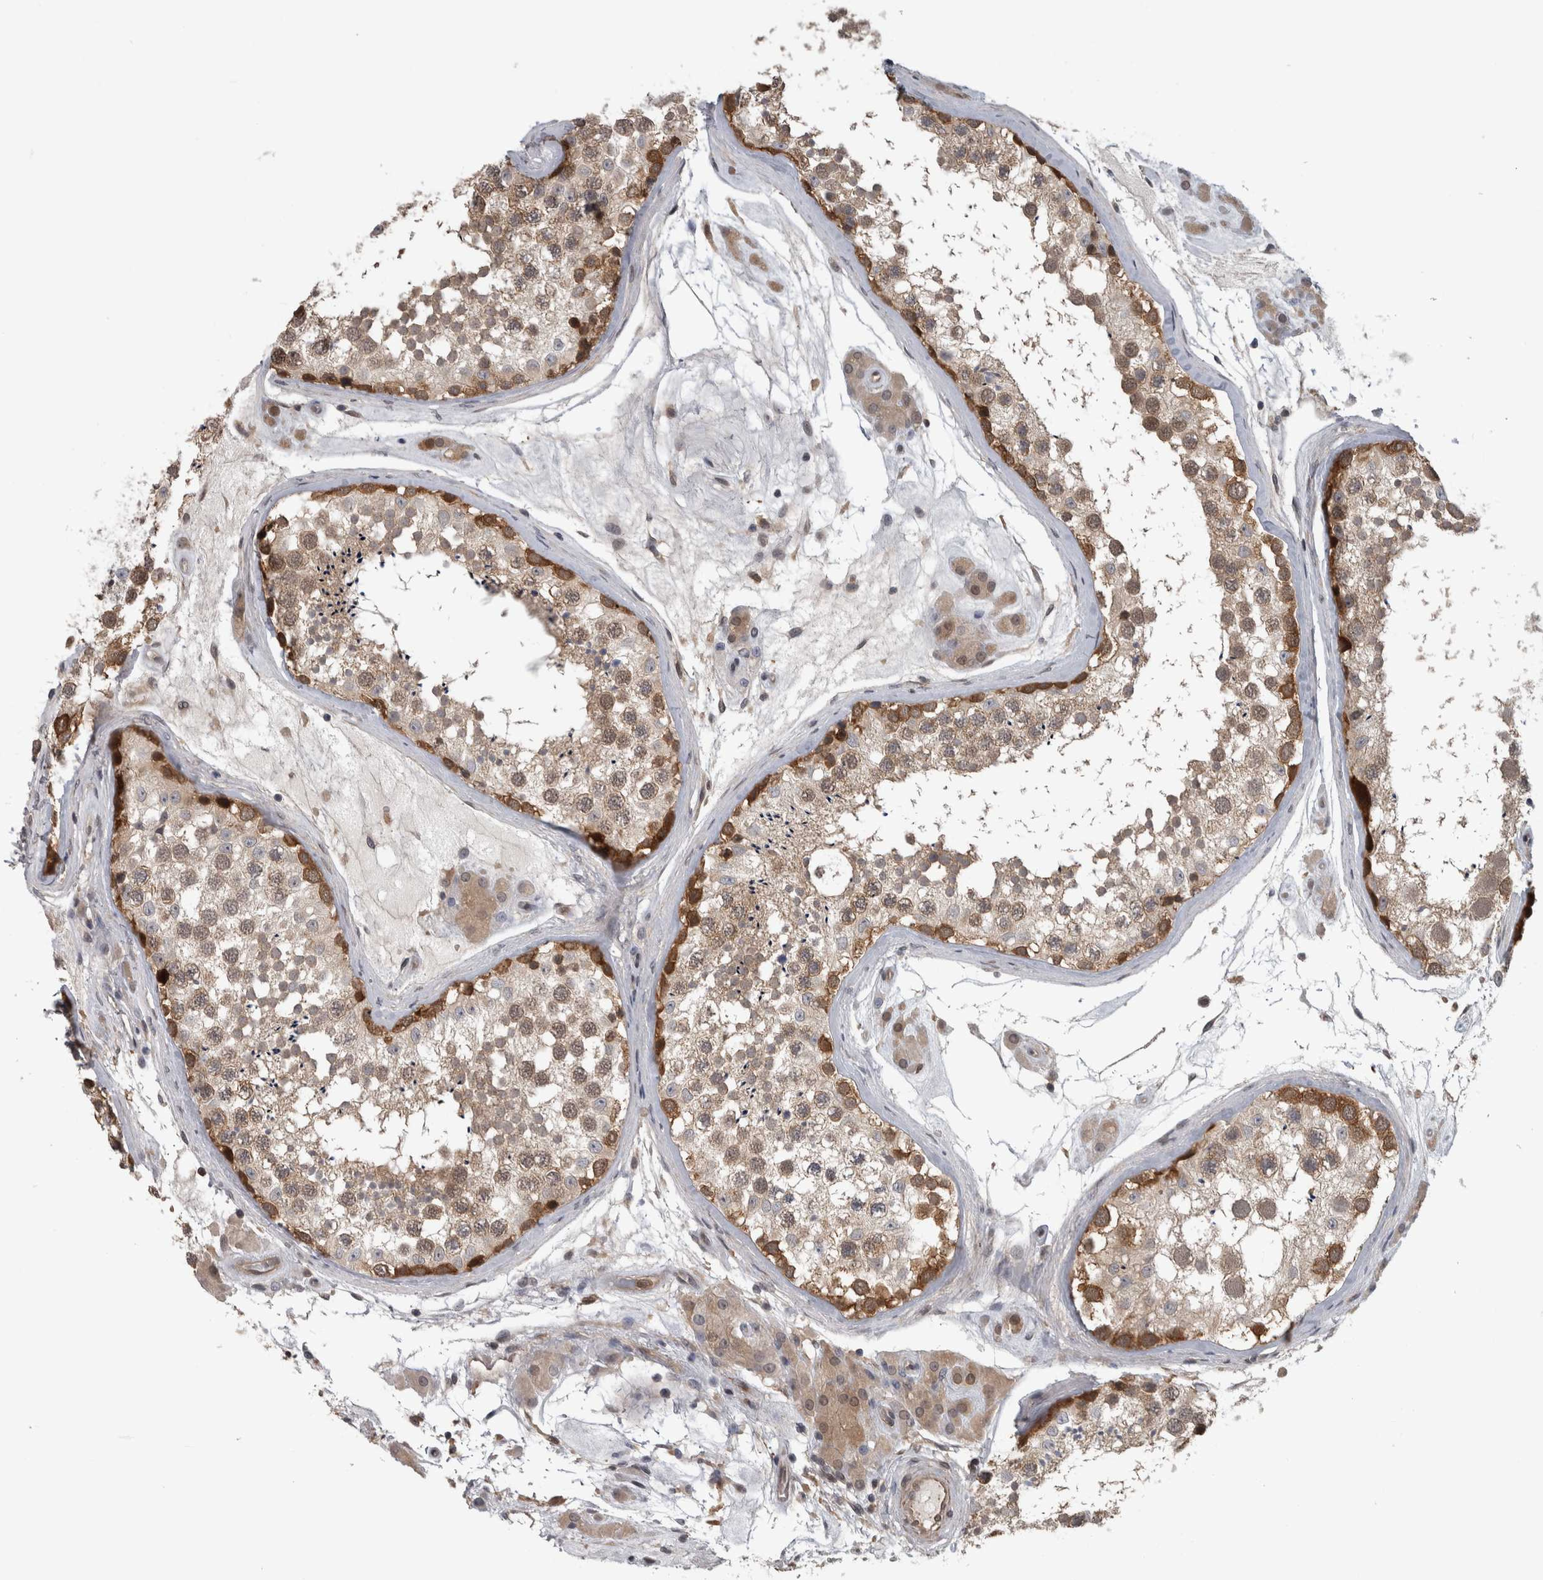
{"staining": {"intensity": "moderate", "quantity": "<25%", "location": "cytoplasmic/membranous"}, "tissue": "testis", "cell_type": "Cells in seminiferous ducts", "image_type": "normal", "snomed": [{"axis": "morphology", "description": "Normal tissue, NOS"}, {"axis": "topography", "description": "Testis"}], "caption": "Testis was stained to show a protein in brown. There is low levels of moderate cytoplasmic/membranous positivity in approximately <25% of cells in seminiferous ducts.", "gene": "NAPRT", "patient": {"sex": "male", "age": 46}}